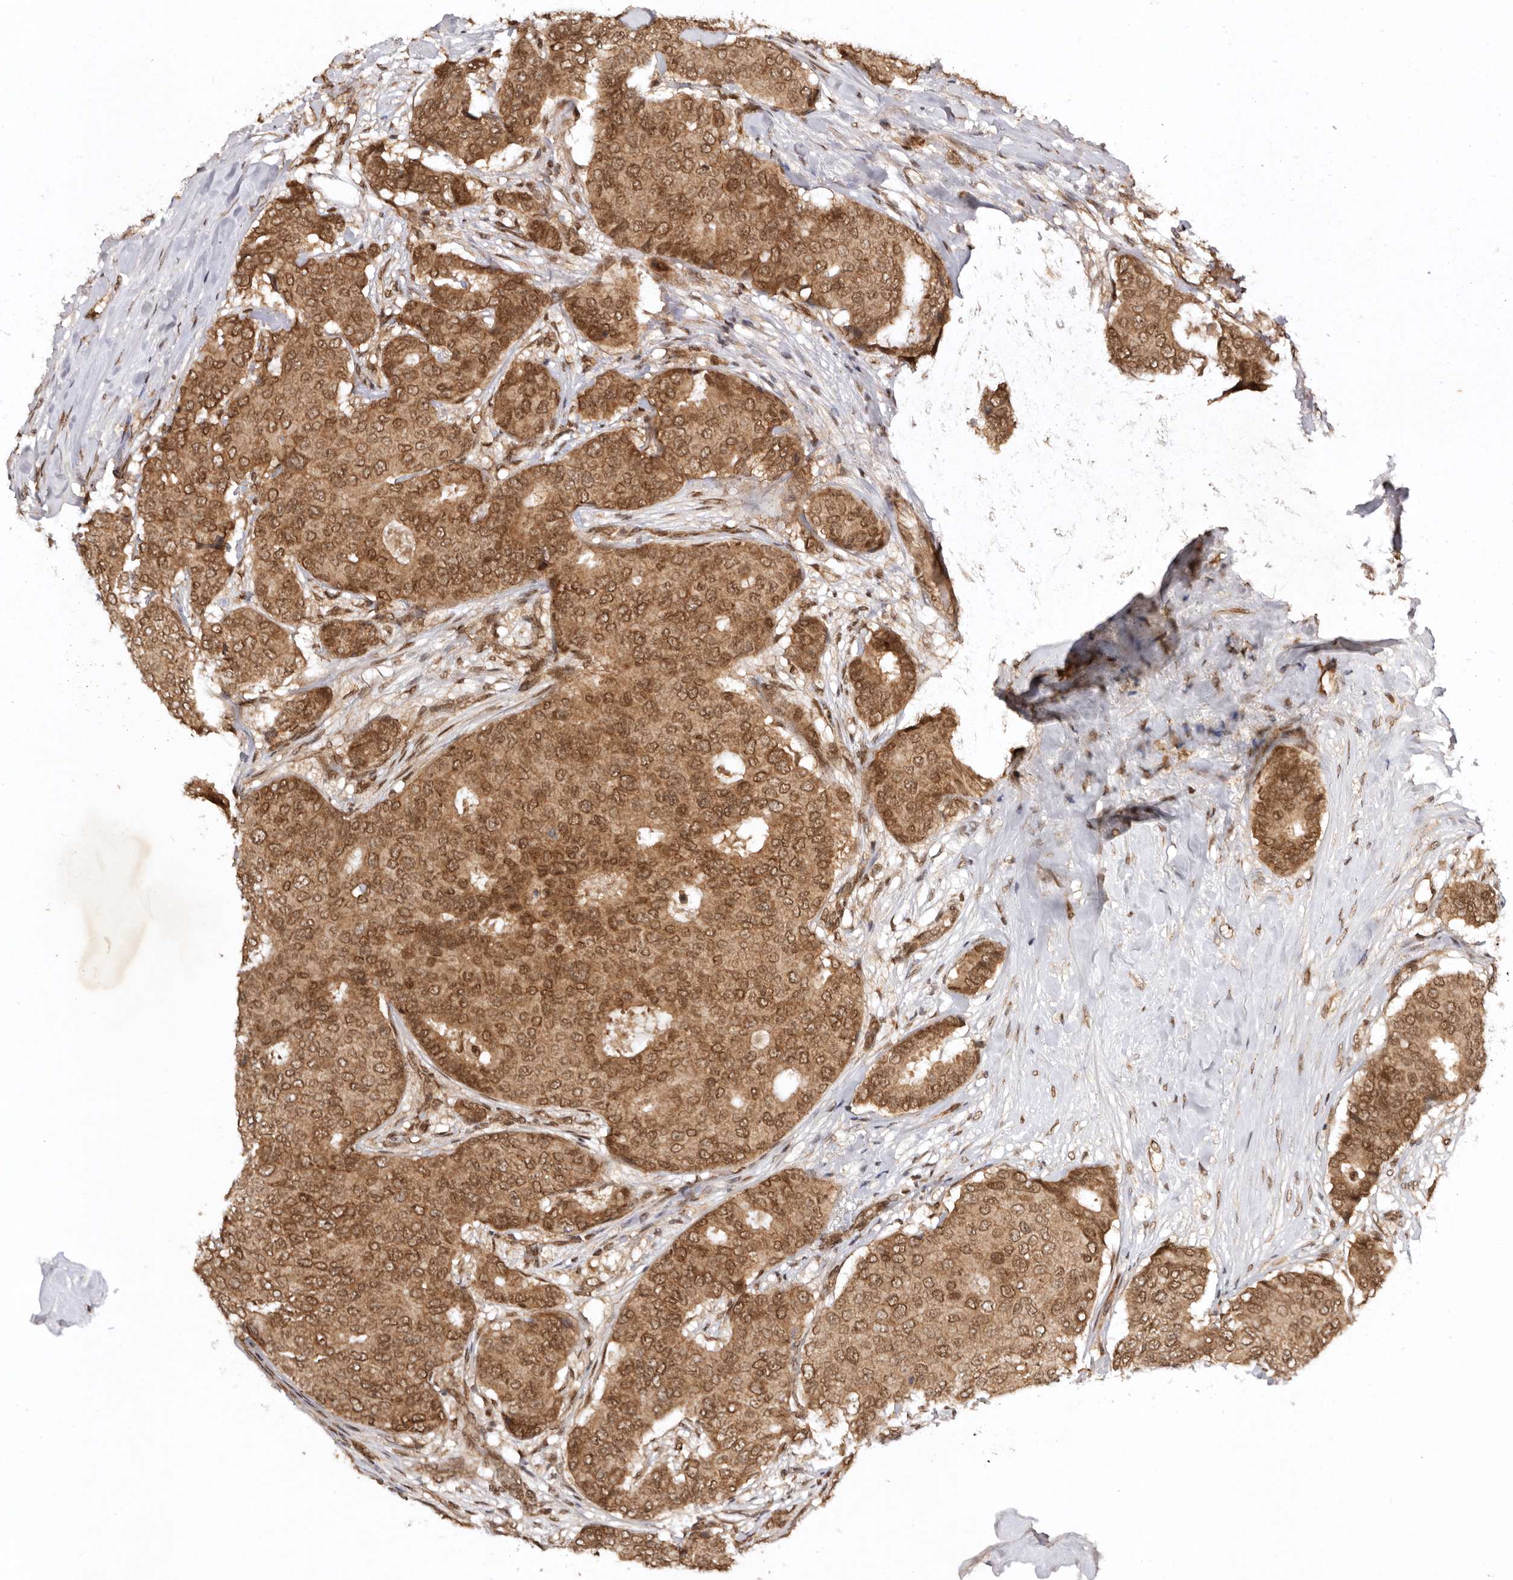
{"staining": {"intensity": "moderate", "quantity": ">75%", "location": "cytoplasmic/membranous,nuclear"}, "tissue": "breast cancer", "cell_type": "Tumor cells", "image_type": "cancer", "snomed": [{"axis": "morphology", "description": "Duct carcinoma"}, {"axis": "topography", "description": "Breast"}], "caption": "Breast cancer stained with a brown dye displays moderate cytoplasmic/membranous and nuclear positive expression in approximately >75% of tumor cells.", "gene": "TARS2", "patient": {"sex": "female", "age": 75}}